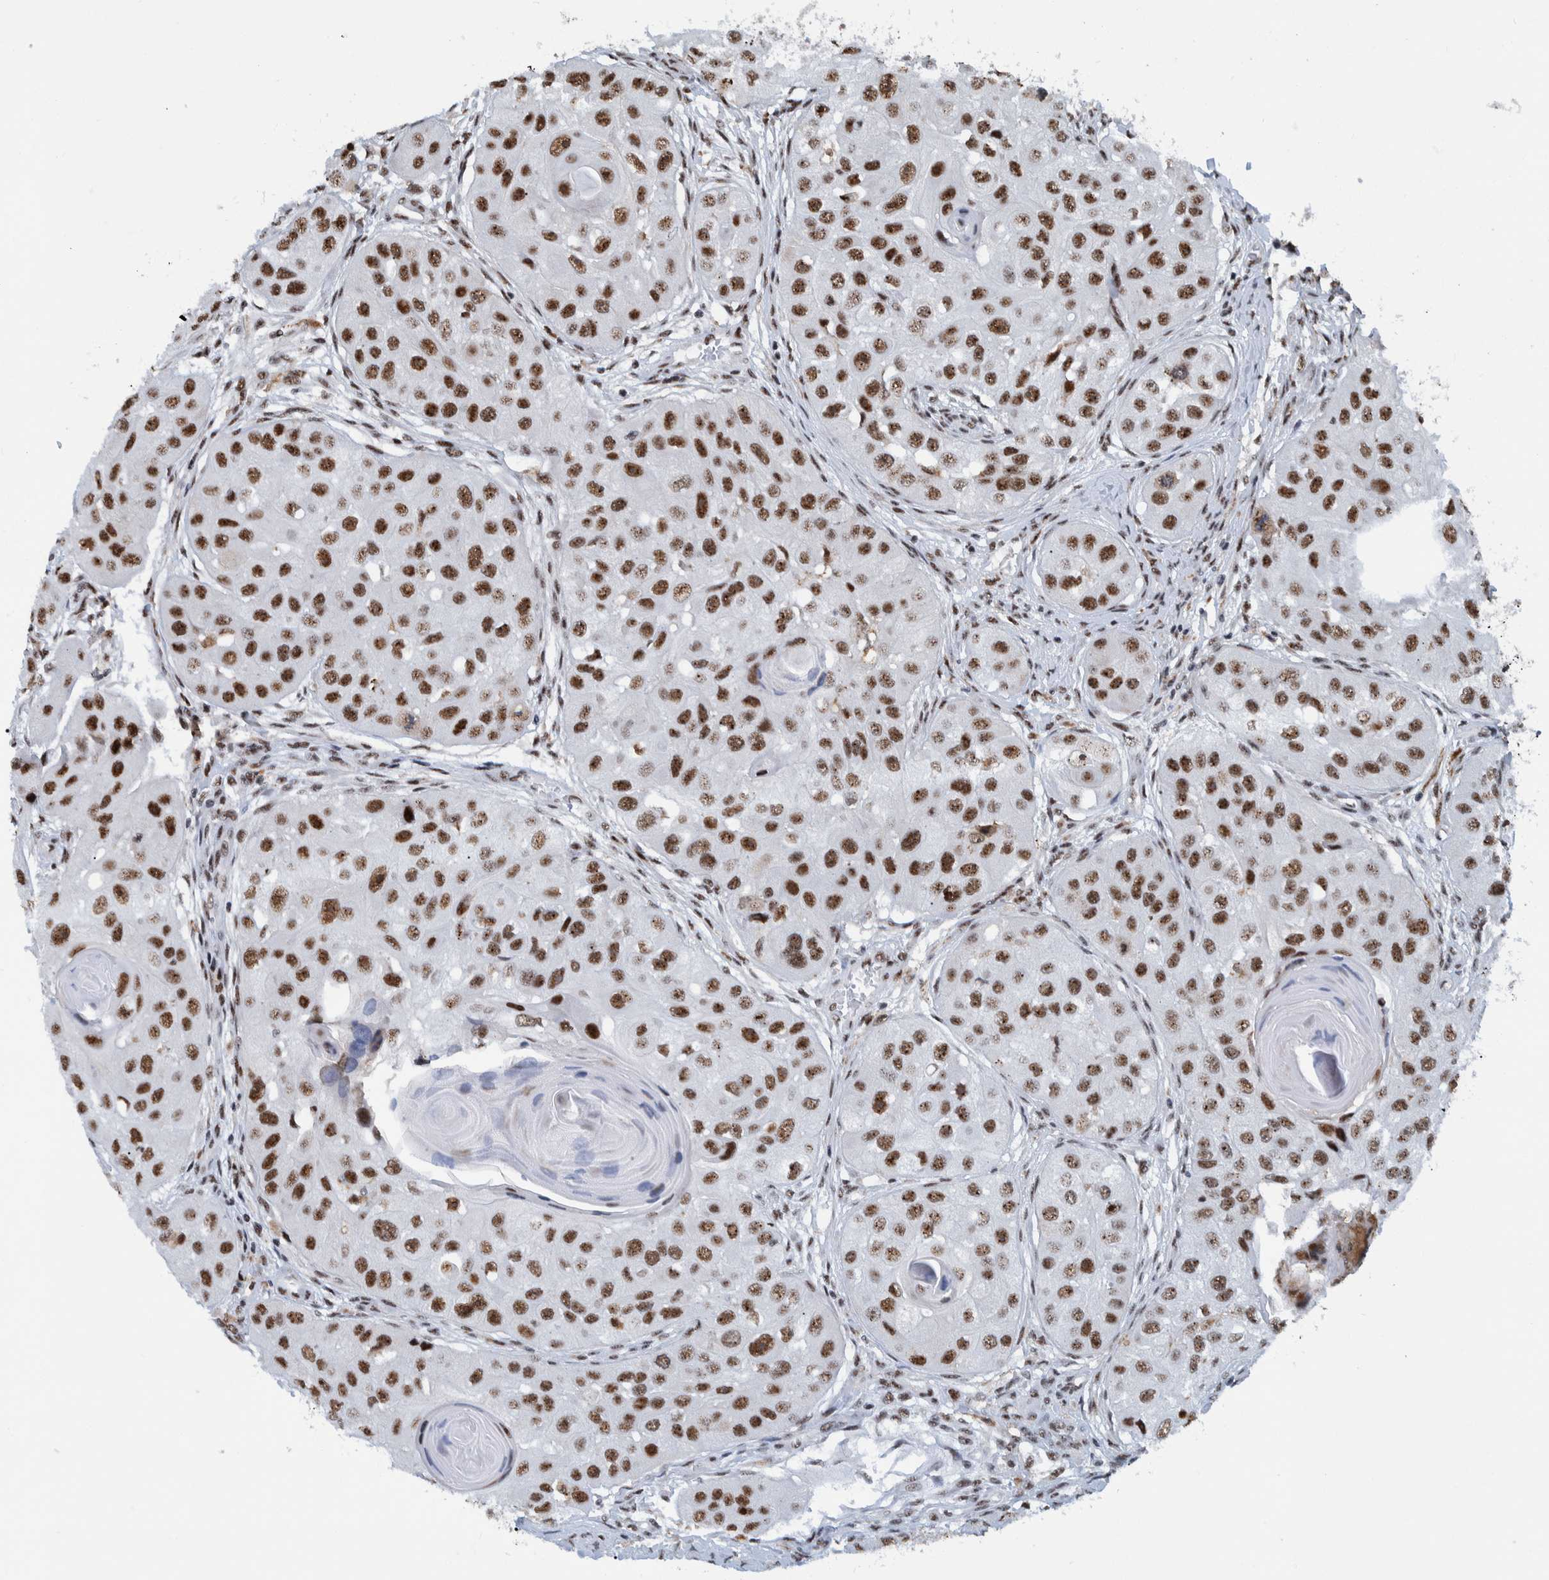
{"staining": {"intensity": "strong", "quantity": ">75%", "location": "nuclear"}, "tissue": "head and neck cancer", "cell_type": "Tumor cells", "image_type": "cancer", "snomed": [{"axis": "morphology", "description": "Normal tissue, NOS"}, {"axis": "morphology", "description": "Squamous cell carcinoma, NOS"}, {"axis": "topography", "description": "Skeletal muscle"}, {"axis": "topography", "description": "Head-Neck"}], "caption": "Protein expression analysis of human squamous cell carcinoma (head and neck) reveals strong nuclear staining in about >75% of tumor cells.", "gene": "EFTUD2", "patient": {"sex": "male", "age": 51}}